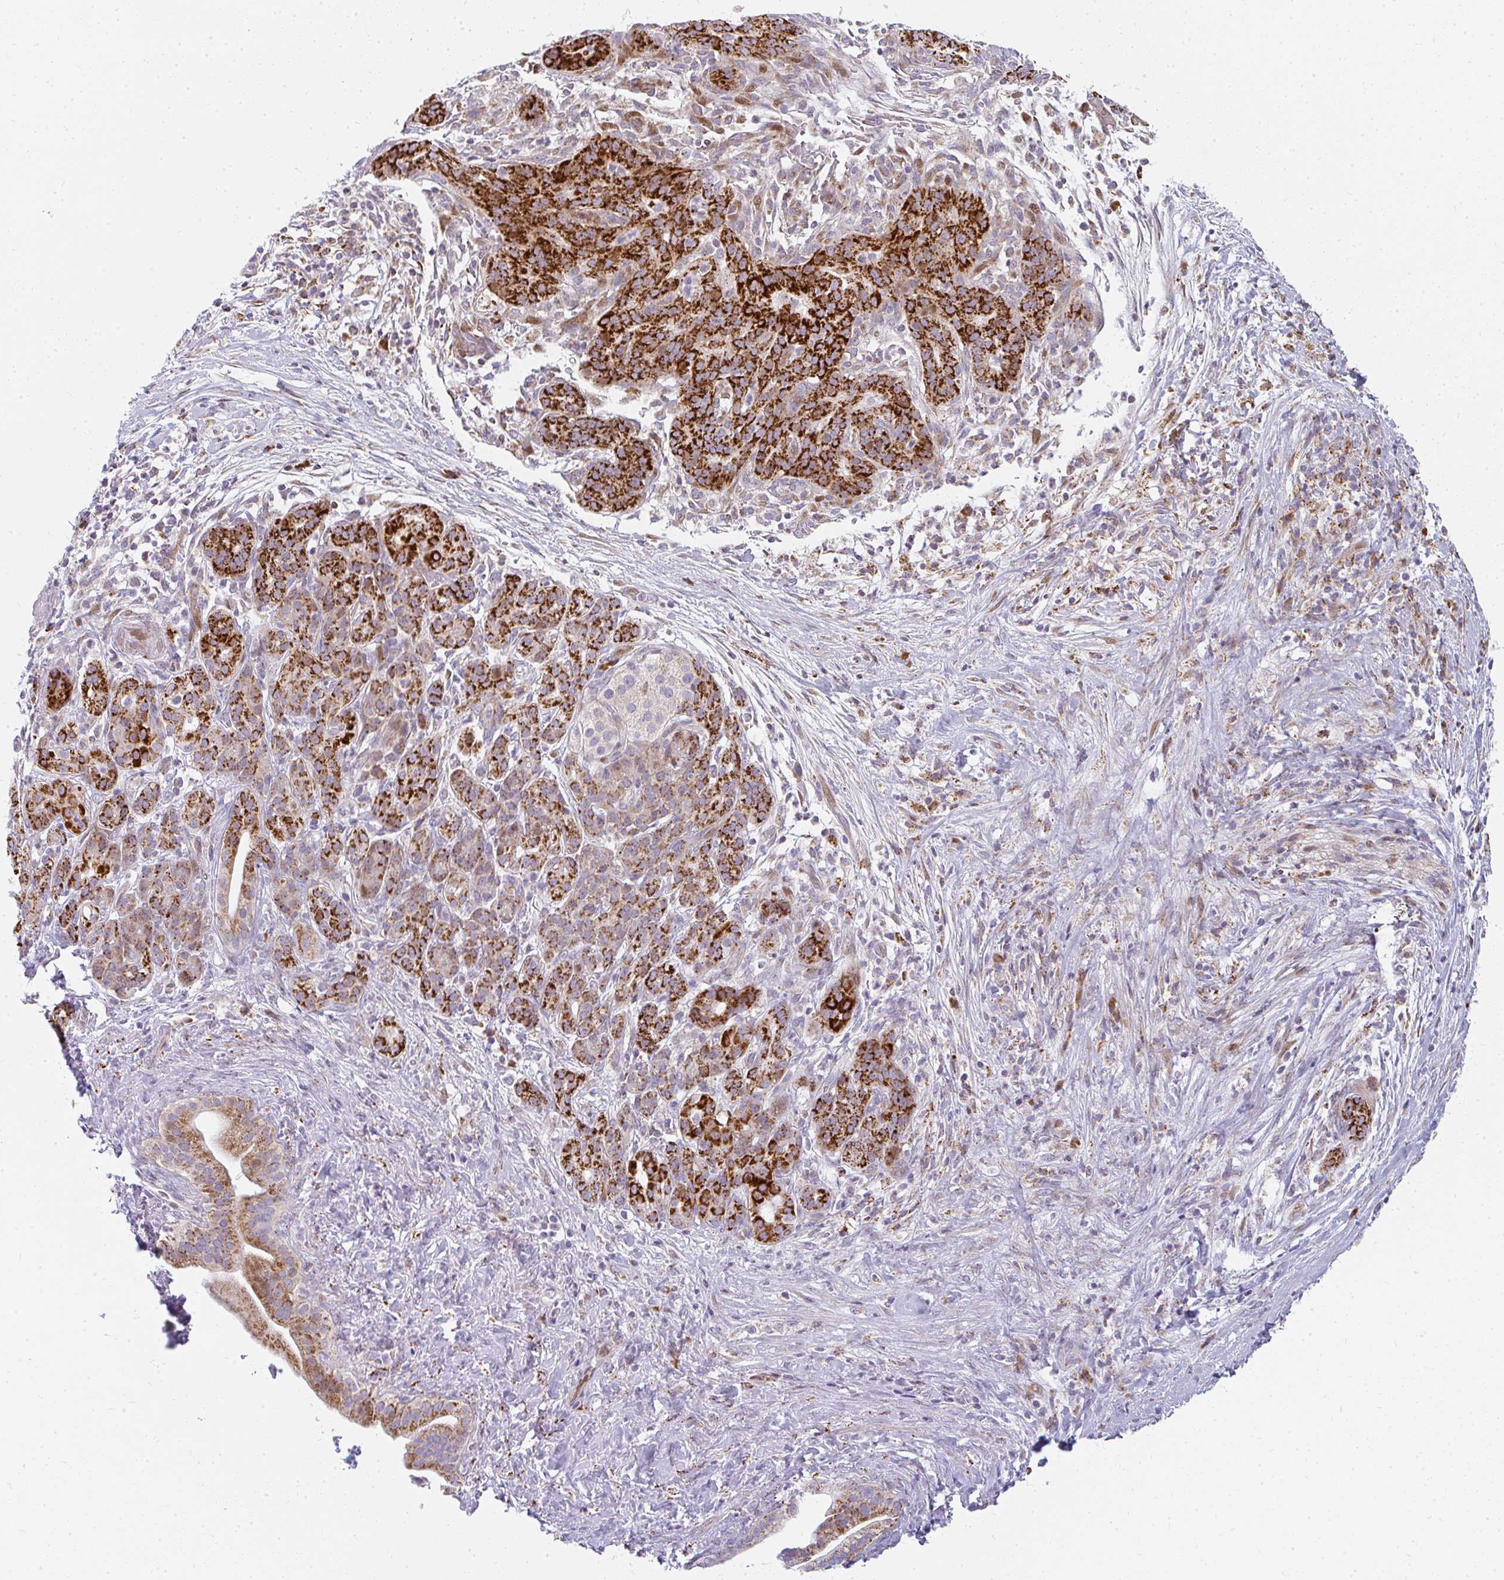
{"staining": {"intensity": "strong", "quantity": "25%-75%", "location": "cytoplasmic/membranous"}, "tissue": "pancreatic cancer", "cell_type": "Tumor cells", "image_type": "cancer", "snomed": [{"axis": "morphology", "description": "Adenocarcinoma, NOS"}, {"axis": "topography", "description": "Pancreas"}], "caption": "A brown stain shows strong cytoplasmic/membranous staining of a protein in pancreatic cancer (adenocarcinoma) tumor cells. The staining was performed using DAB (3,3'-diaminobenzidine) to visualize the protein expression in brown, while the nuclei were stained in blue with hematoxylin (Magnification: 20x).", "gene": "PLA2G5", "patient": {"sex": "male", "age": 44}}